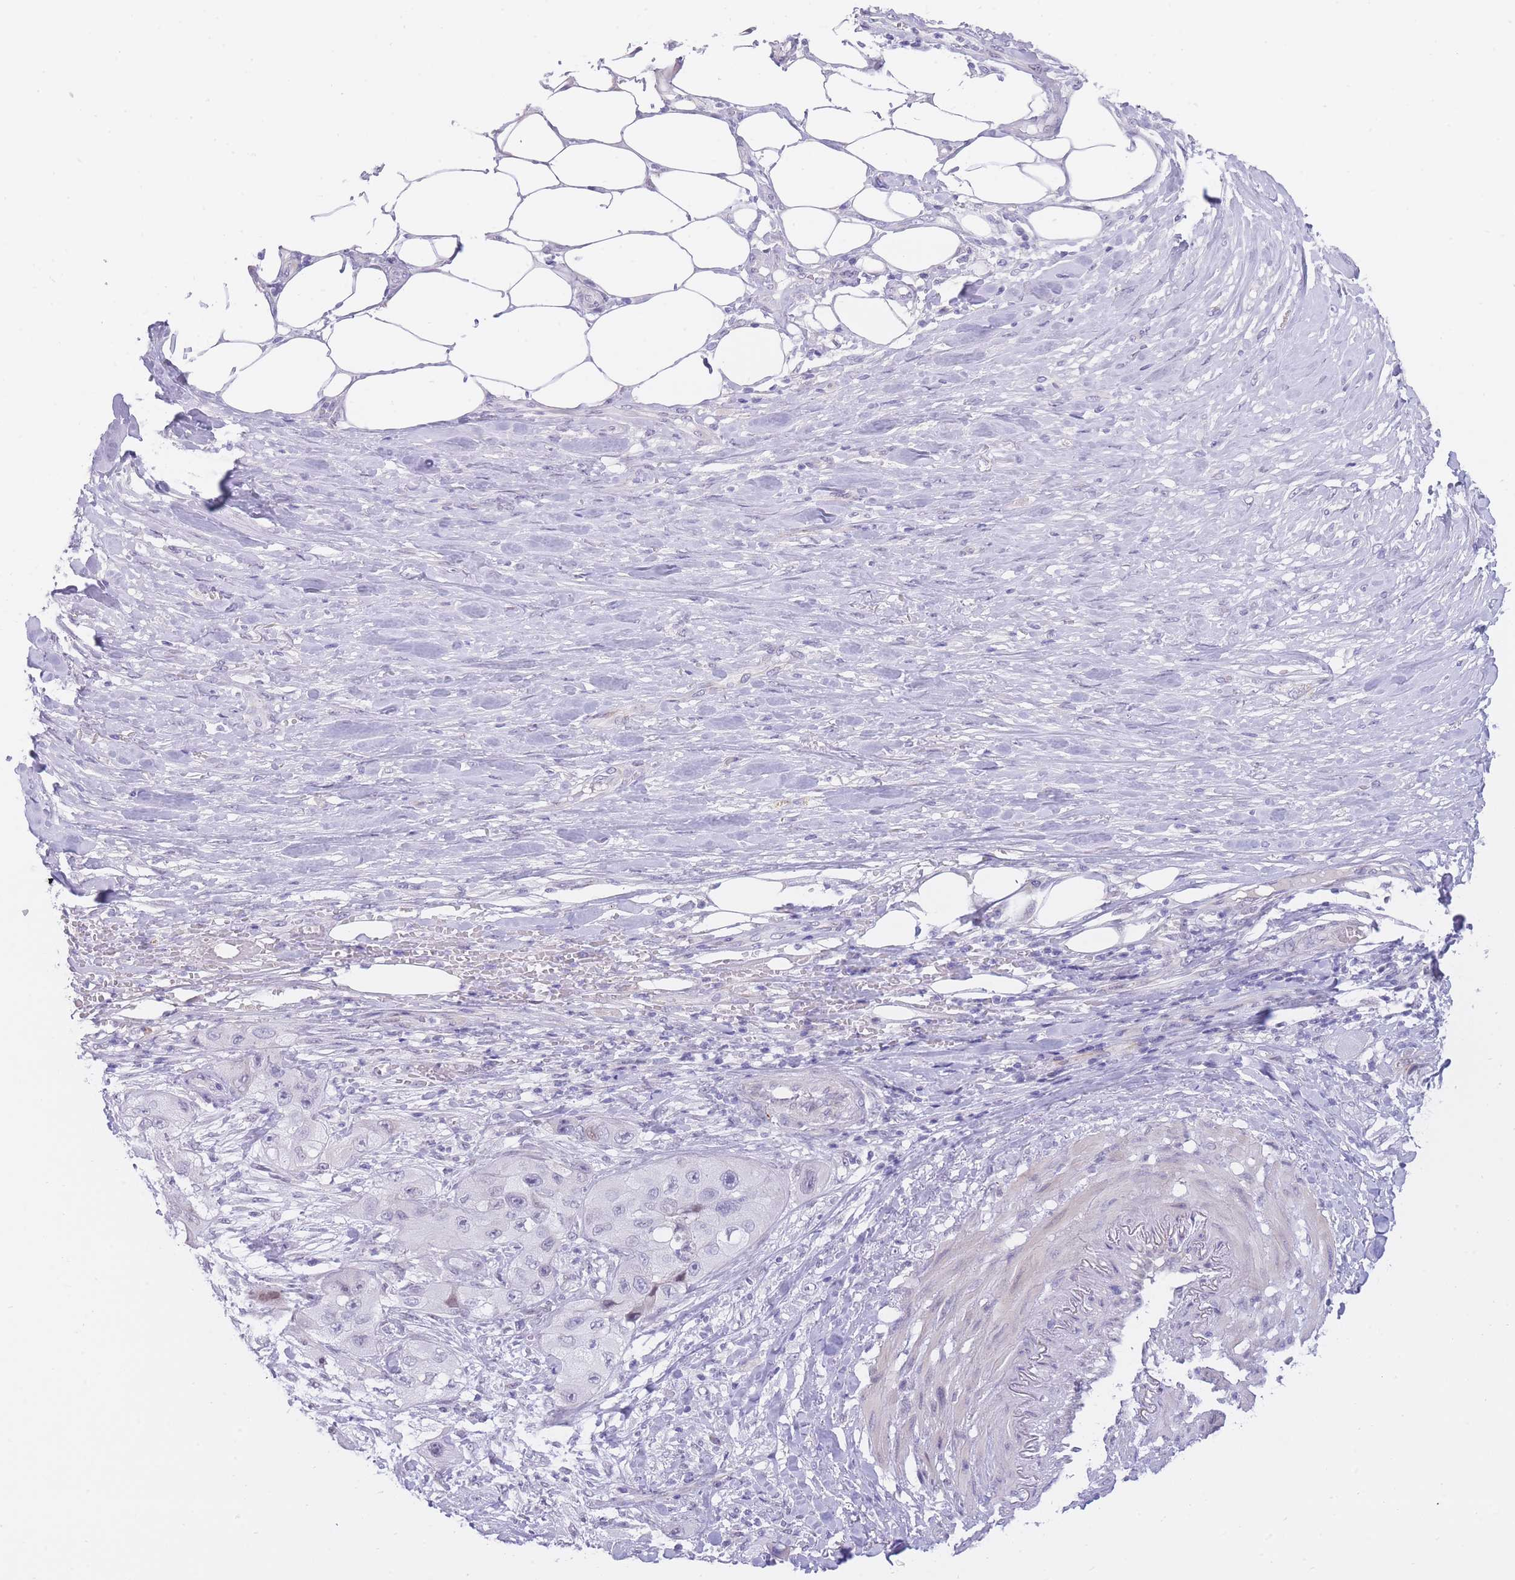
{"staining": {"intensity": "negative", "quantity": "none", "location": "none"}, "tissue": "skin cancer", "cell_type": "Tumor cells", "image_type": "cancer", "snomed": [{"axis": "morphology", "description": "Squamous cell carcinoma, NOS"}, {"axis": "topography", "description": "Skin"}, {"axis": "topography", "description": "Subcutis"}], "caption": "Skin squamous cell carcinoma was stained to show a protein in brown. There is no significant positivity in tumor cells.", "gene": "PRR23B", "patient": {"sex": "male", "age": 73}}